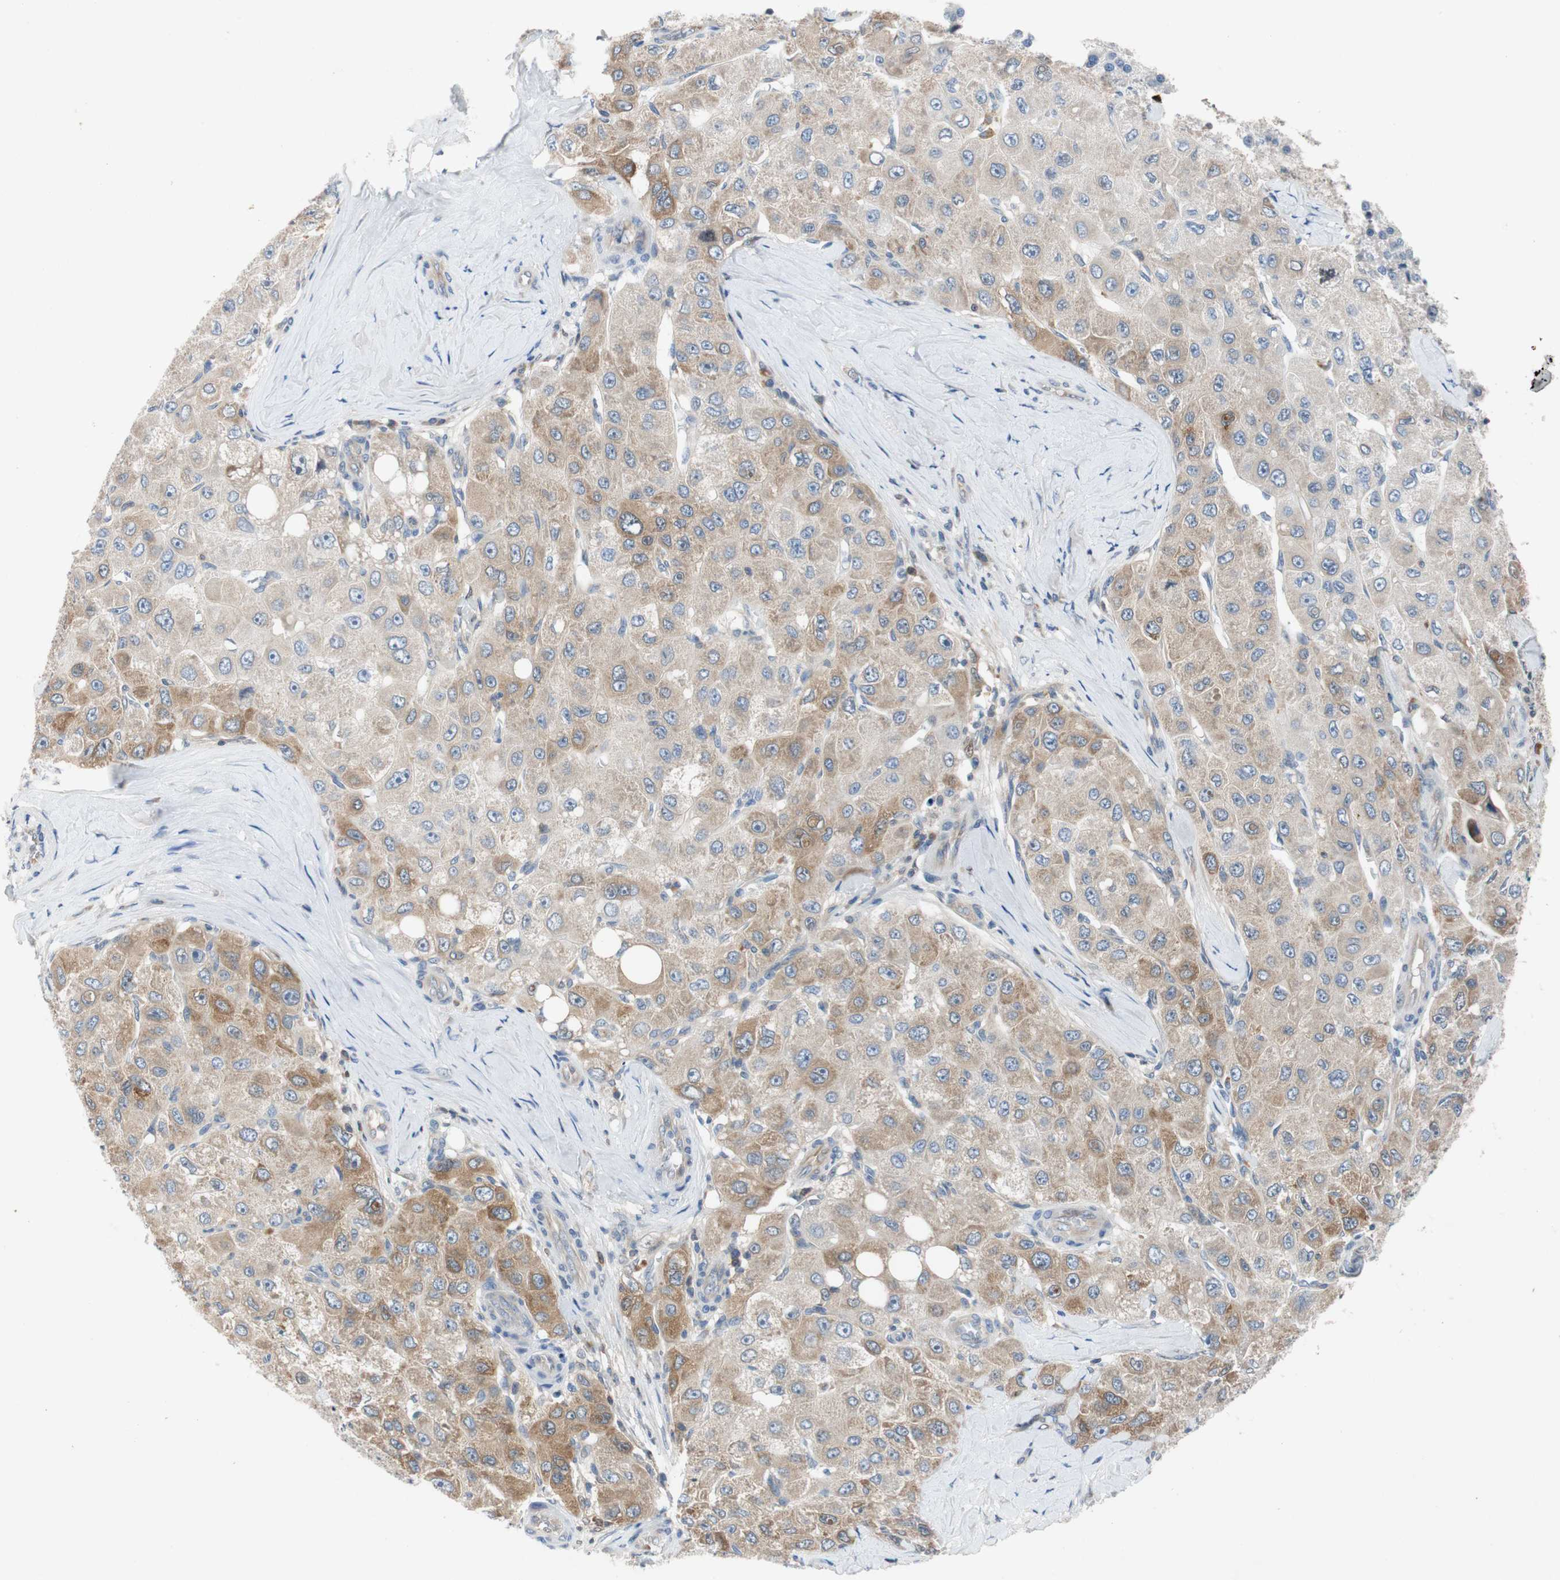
{"staining": {"intensity": "weak", "quantity": "25%-75%", "location": "cytoplasmic/membranous"}, "tissue": "liver cancer", "cell_type": "Tumor cells", "image_type": "cancer", "snomed": [{"axis": "morphology", "description": "Carcinoma, Hepatocellular, NOS"}, {"axis": "topography", "description": "Liver"}], "caption": "This photomicrograph displays immunohistochemistry staining of human liver hepatocellular carcinoma, with low weak cytoplasmic/membranous expression in approximately 25%-75% of tumor cells.", "gene": "RELB", "patient": {"sex": "male", "age": 80}}